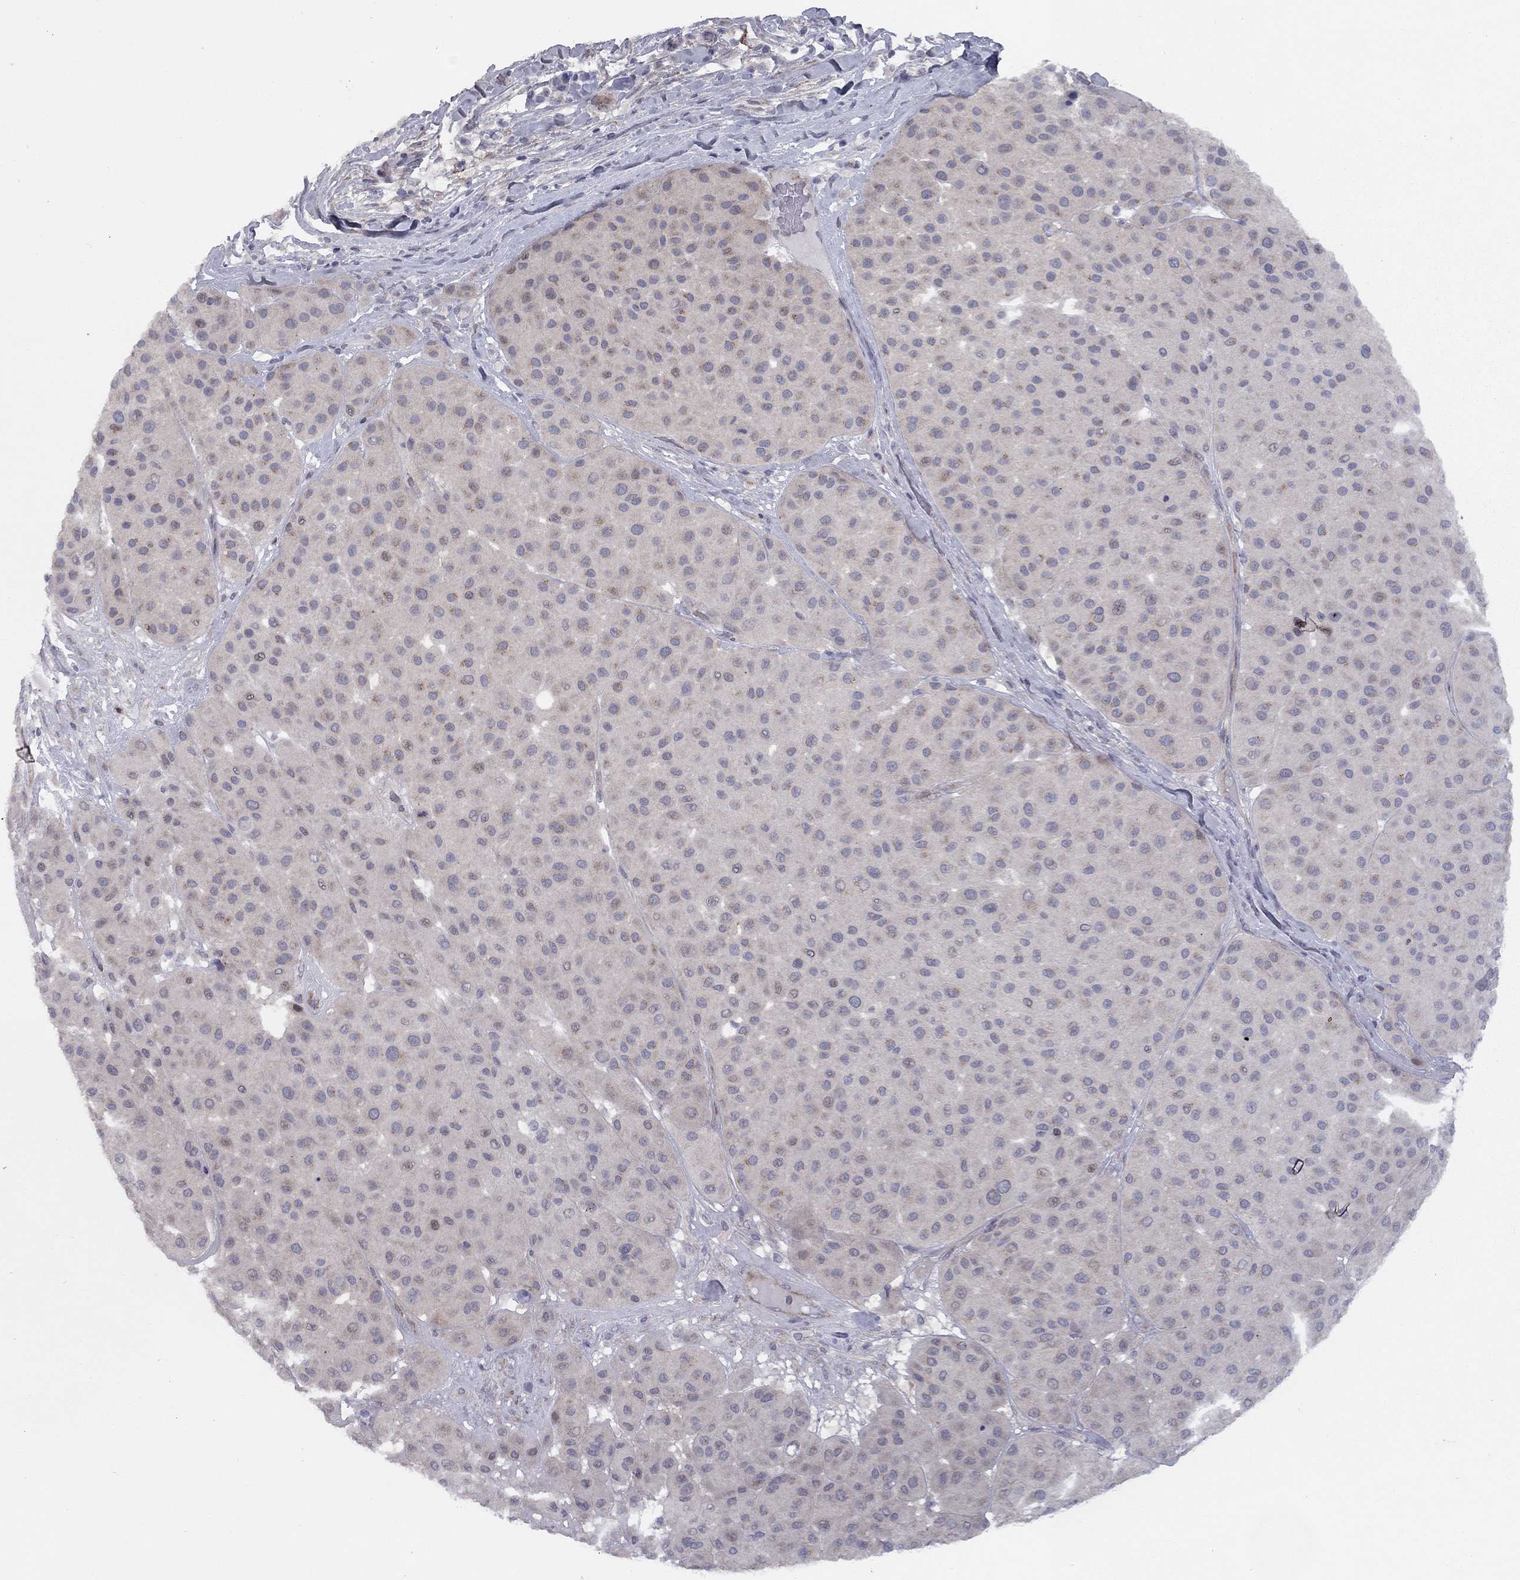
{"staining": {"intensity": "negative", "quantity": "none", "location": "none"}, "tissue": "melanoma", "cell_type": "Tumor cells", "image_type": "cancer", "snomed": [{"axis": "morphology", "description": "Malignant melanoma, Metastatic site"}, {"axis": "topography", "description": "Smooth muscle"}], "caption": "A high-resolution histopathology image shows immunohistochemistry (IHC) staining of malignant melanoma (metastatic site), which exhibits no significant staining in tumor cells. The staining was performed using DAB to visualize the protein expression in brown, while the nuclei were stained in blue with hematoxylin (Magnification: 20x).", "gene": "DUSP7", "patient": {"sex": "male", "age": 41}}